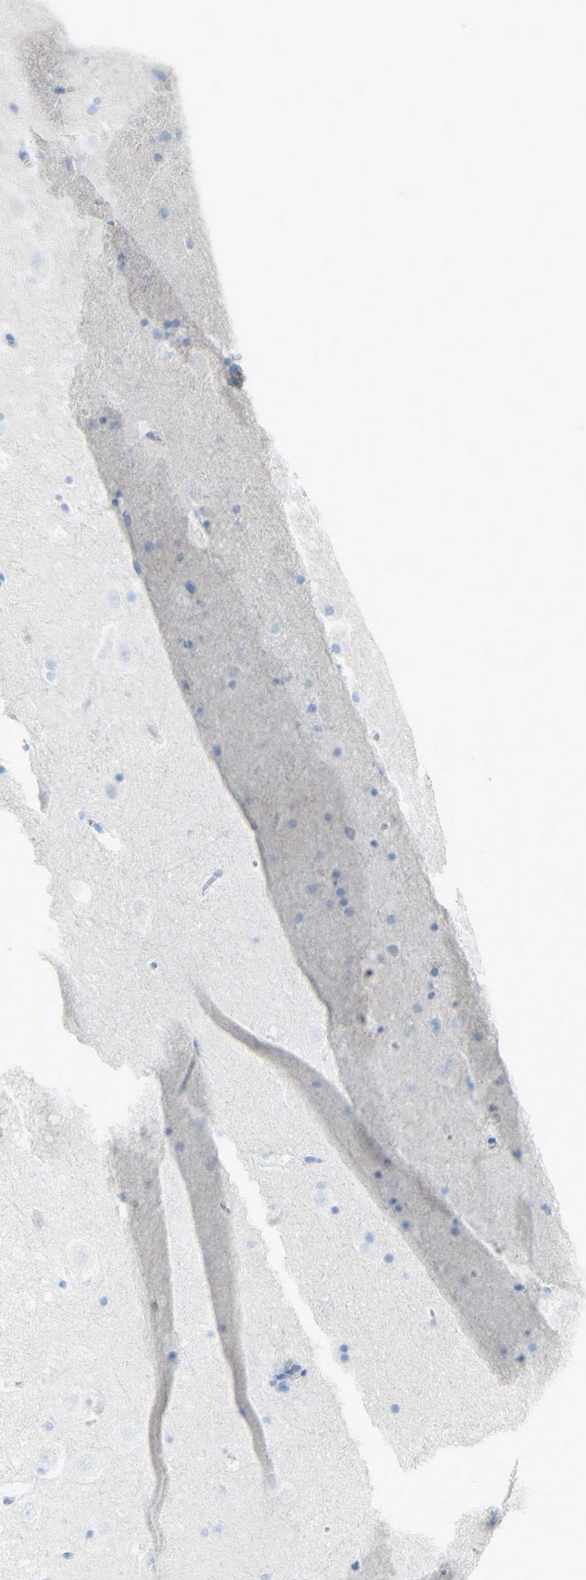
{"staining": {"intensity": "negative", "quantity": "none", "location": "none"}, "tissue": "hippocampus", "cell_type": "Glial cells", "image_type": "normal", "snomed": [{"axis": "morphology", "description": "Normal tissue, NOS"}, {"axis": "topography", "description": "Hippocampus"}], "caption": "The image demonstrates no significant staining in glial cells of hippocampus.", "gene": "DSC2", "patient": {"sex": "male", "age": 45}}